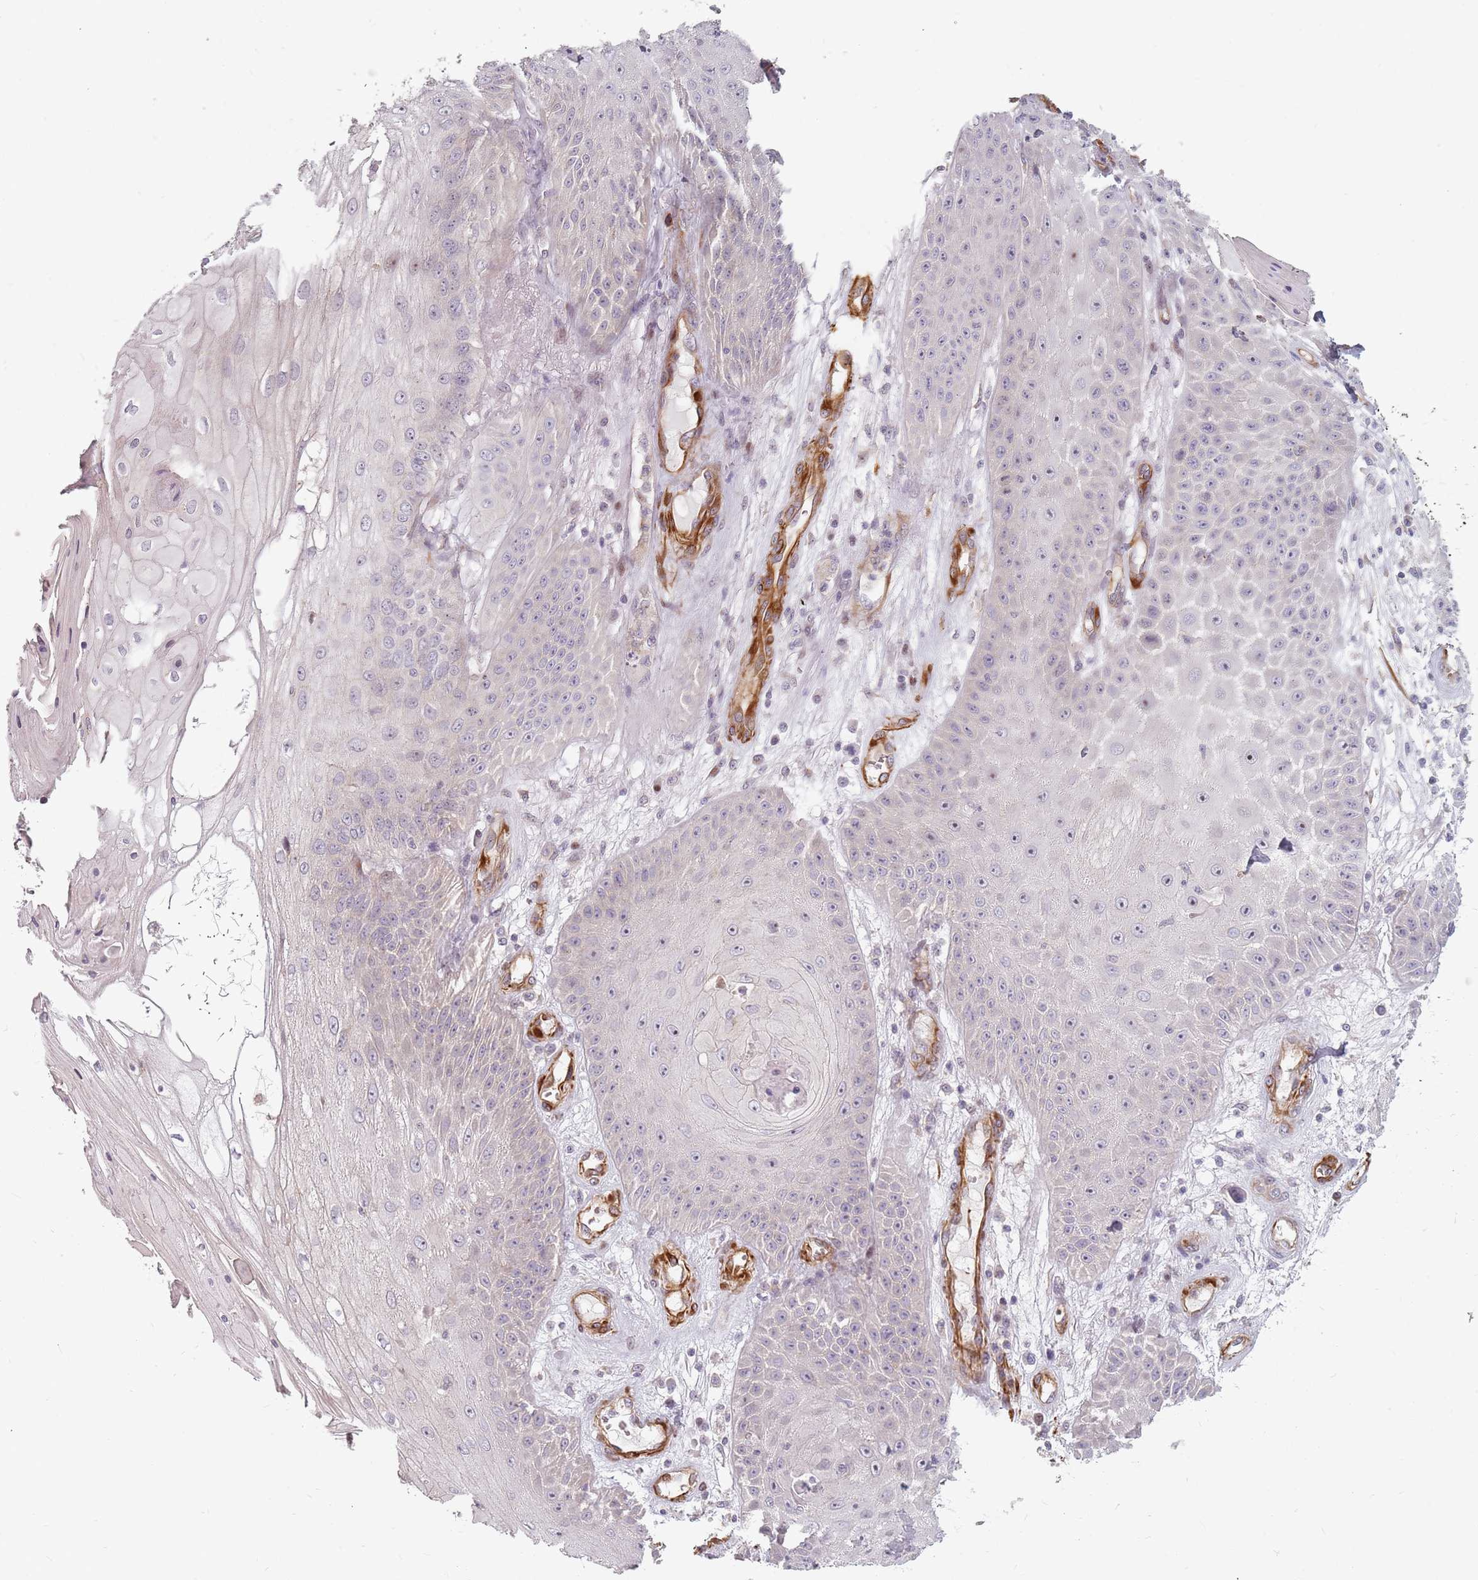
{"staining": {"intensity": "negative", "quantity": "none", "location": "none"}, "tissue": "skin cancer", "cell_type": "Tumor cells", "image_type": "cancer", "snomed": [{"axis": "morphology", "description": "Squamous cell carcinoma, NOS"}, {"axis": "topography", "description": "Skin"}], "caption": "Immunohistochemical staining of skin cancer displays no significant staining in tumor cells. (Immunohistochemistry (ihc), brightfield microscopy, high magnification).", "gene": "GAS2L3", "patient": {"sex": "male", "age": 70}}